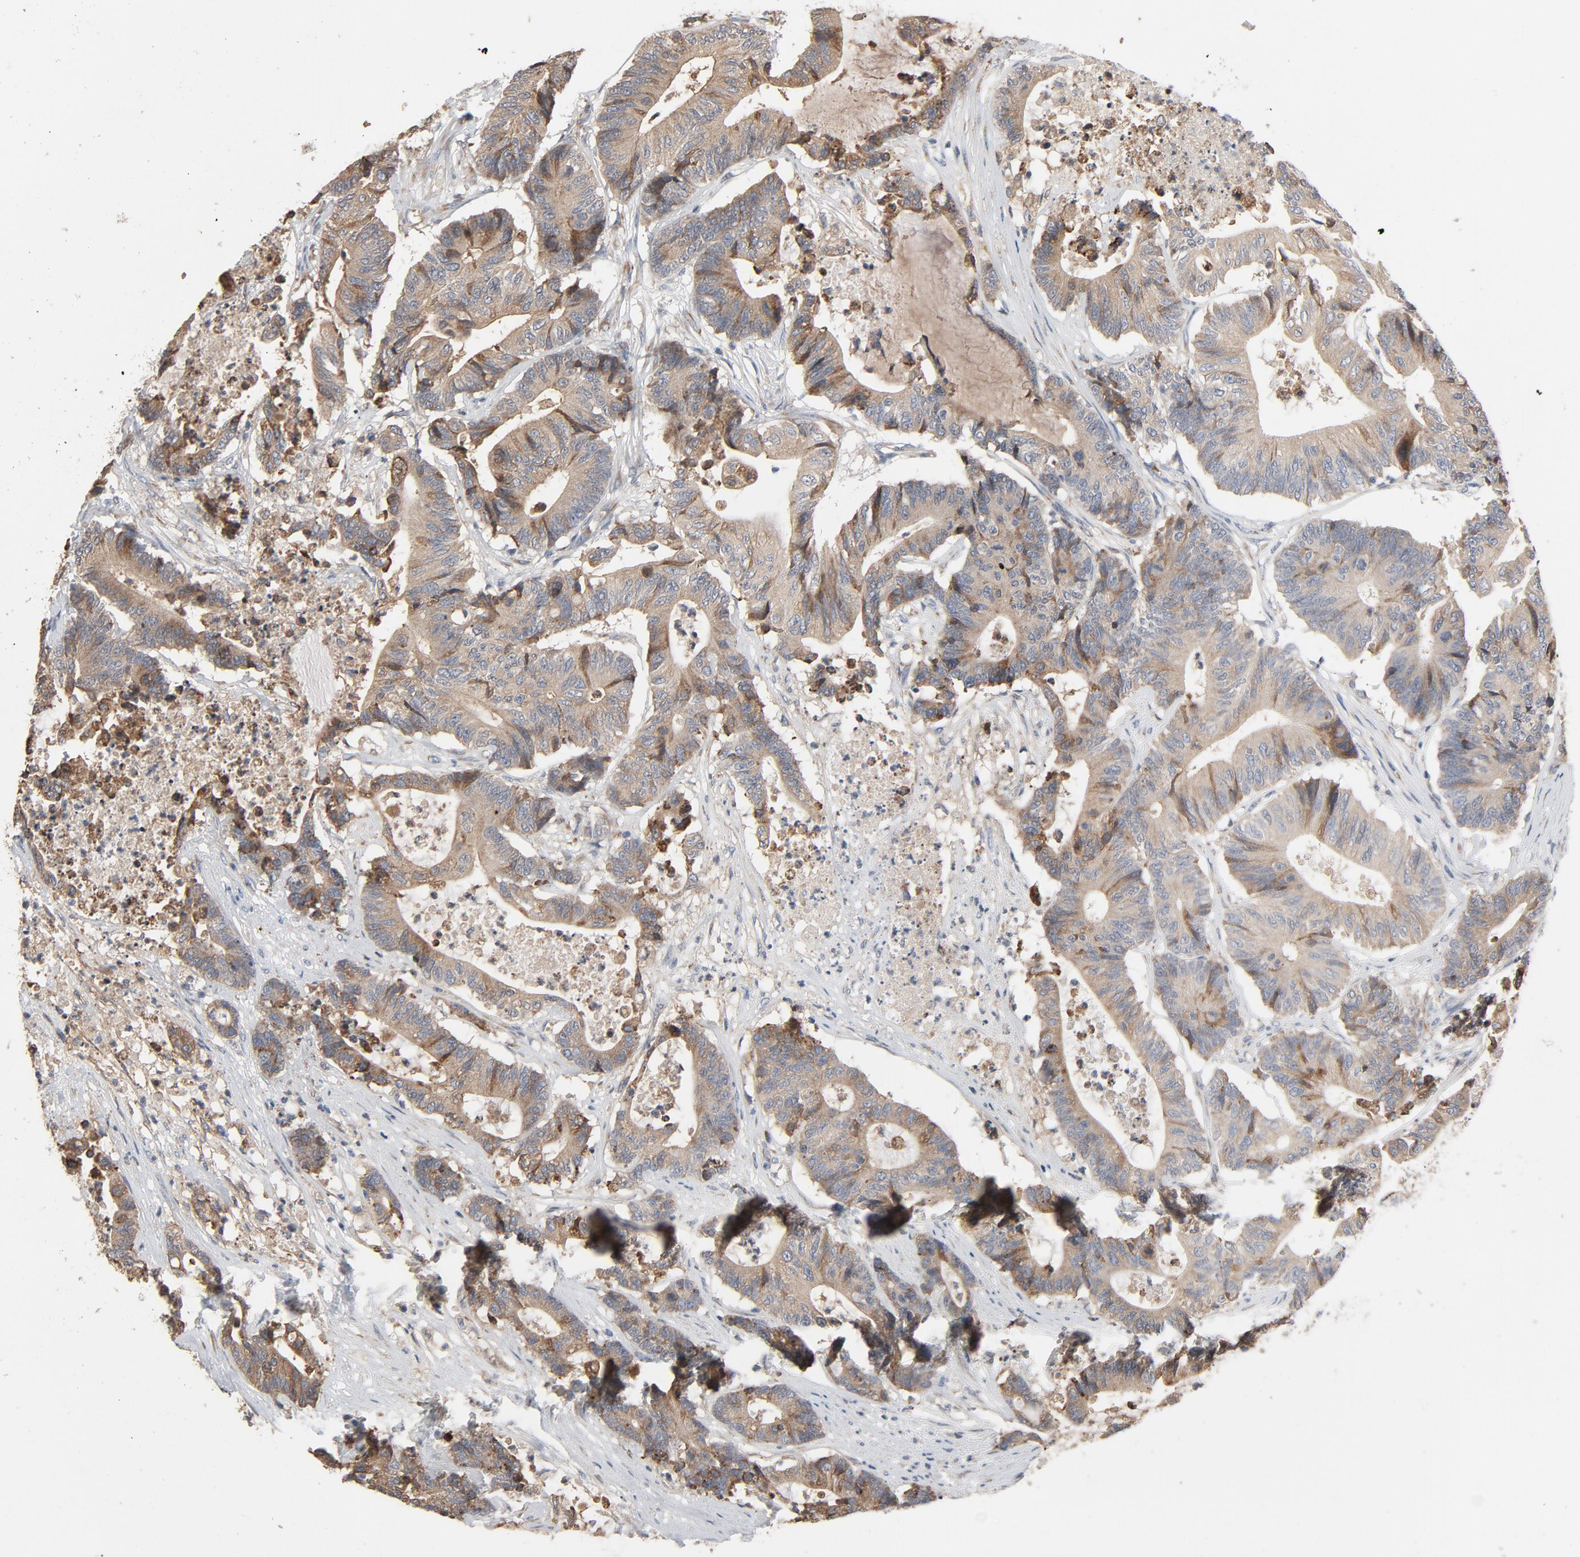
{"staining": {"intensity": "moderate", "quantity": ">75%", "location": "cytoplasmic/membranous"}, "tissue": "colorectal cancer", "cell_type": "Tumor cells", "image_type": "cancer", "snomed": [{"axis": "morphology", "description": "Adenocarcinoma, NOS"}, {"axis": "topography", "description": "Colon"}], "caption": "Human colorectal cancer (adenocarcinoma) stained with a protein marker shows moderate staining in tumor cells.", "gene": "TLR4", "patient": {"sex": "female", "age": 84}}